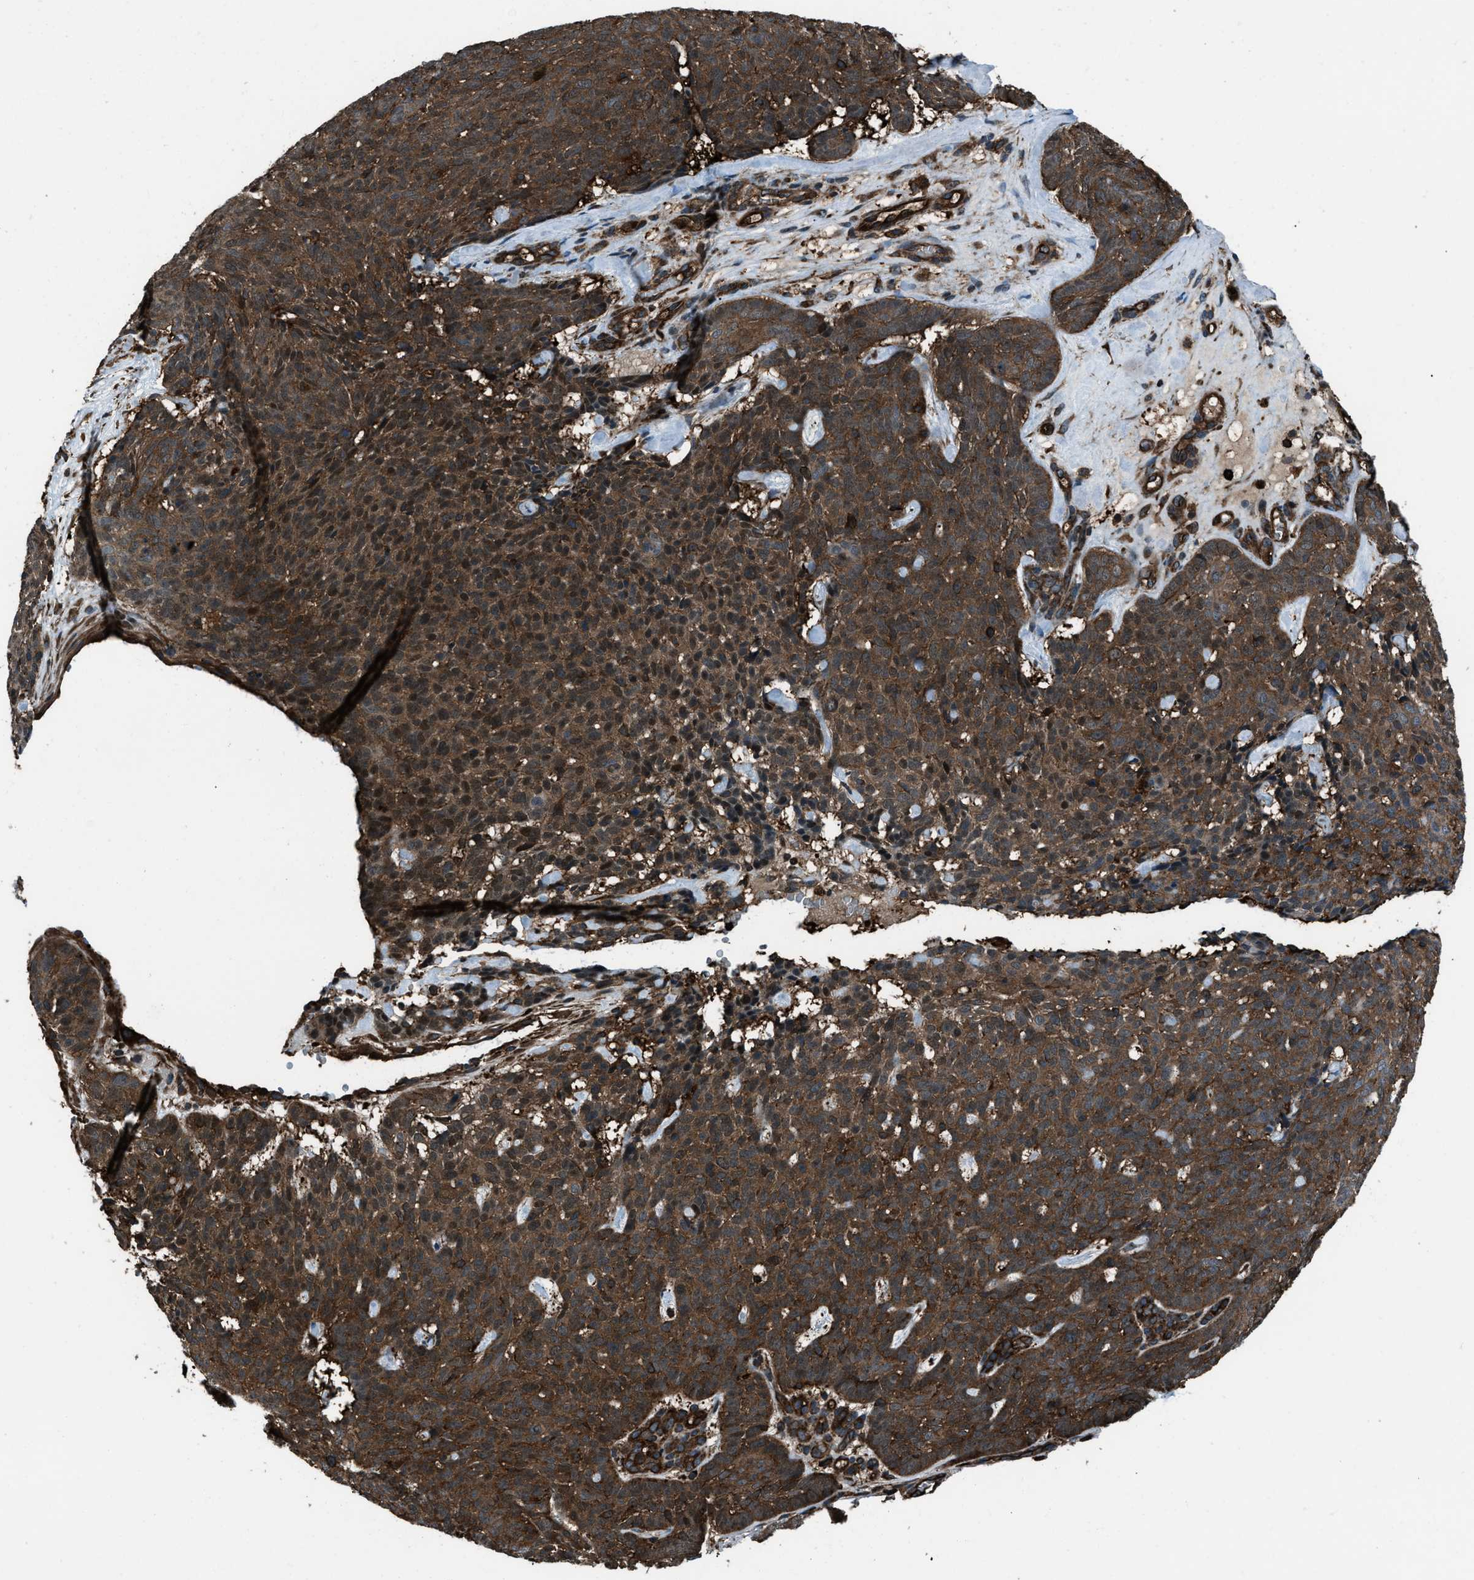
{"staining": {"intensity": "moderate", "quantity": ">75%", "location": "cytoplasmic/membranous,nuclear"}, "tissue": "skin cancer", "cell_type": "Tumor cells", "image_type": "cancer", "snomed": [{"axis": "morphology", "description": "Basal cell carcinoma"}, {"axis": "topography", "description": "Skin"}], "caption": "Immunohistochemistry staining of skin cancer (basal cell carcinoma), which shows medium levels of moderate cytoplasmic/membranous and nuclear expression in approximately >75% of tumor cells indicating moderate cytoplasmic/membranous and nuclear protein staining. The staining was performed using DAB (3,3'-diaminobenzidine) (brown) for protein detection and nuclei were counterstained in hematoxylin (blue).", "gene": "SNX30", "patient": {"sex": "male", "age": 61}}